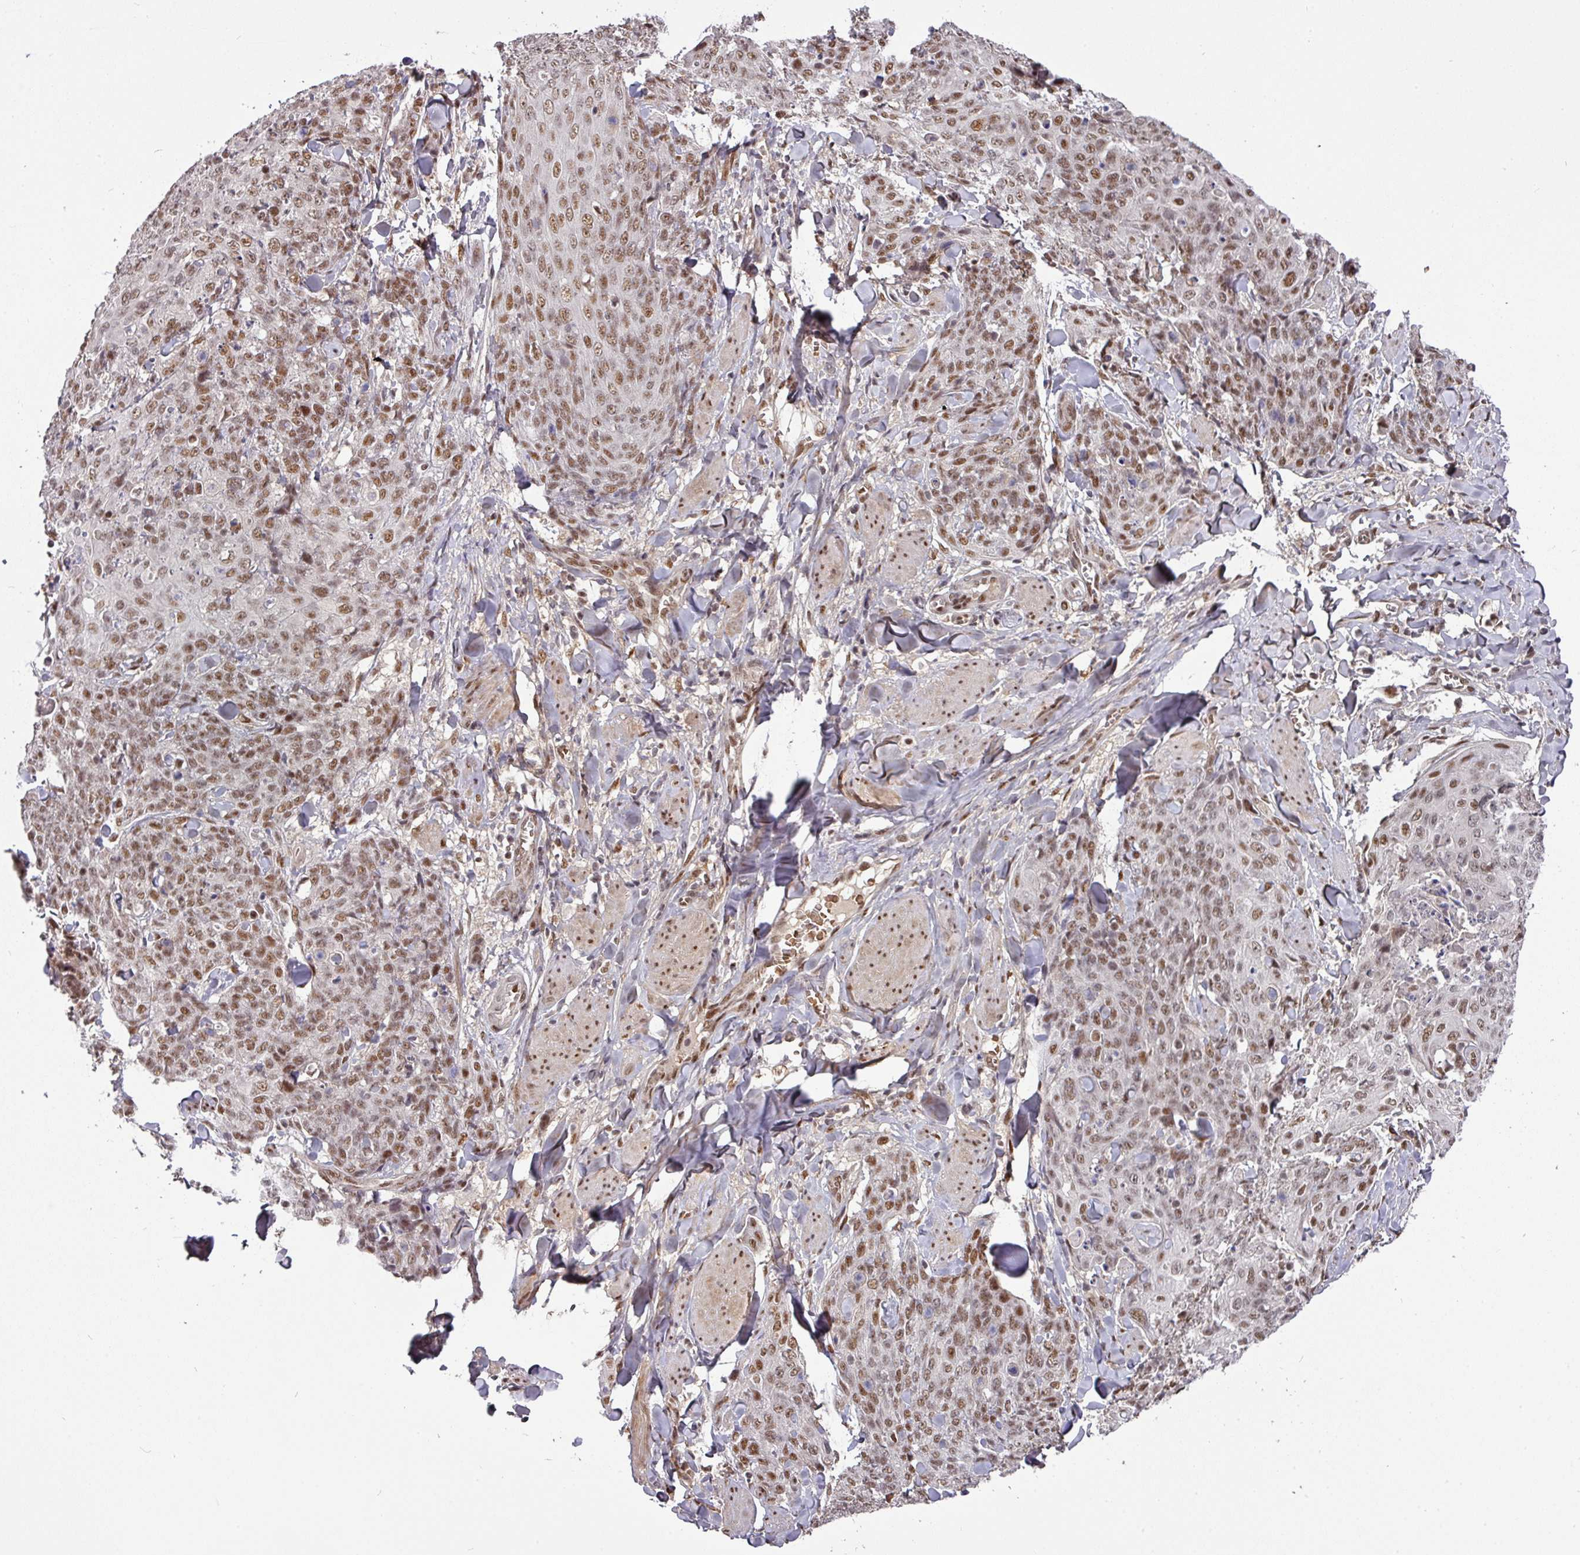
{"staining": {"intensity": "moderate", "quantity": ">75%", "location": "nuclear"}, "tissue": "skin cancer", "cell_type": "Tumor cells", "image_type": "cancer", "snomed": [{"axis": "morphology", "description": "Squamous cell carcinoma, NOS"}, {"axis": "topography", "description": "Skin"}, {"axis": "topography", "description": "Vulva"}], "caption": "Immunohistochemical staining of human squamous cell carcinoma (skin) exhibits moderate nuclear protein expression in approximately >75% of tumor cells. (IHC, brightfield microscopy, high magnification).", "gene": "CIC", "patient": {"sex": "female", "age": 85}}